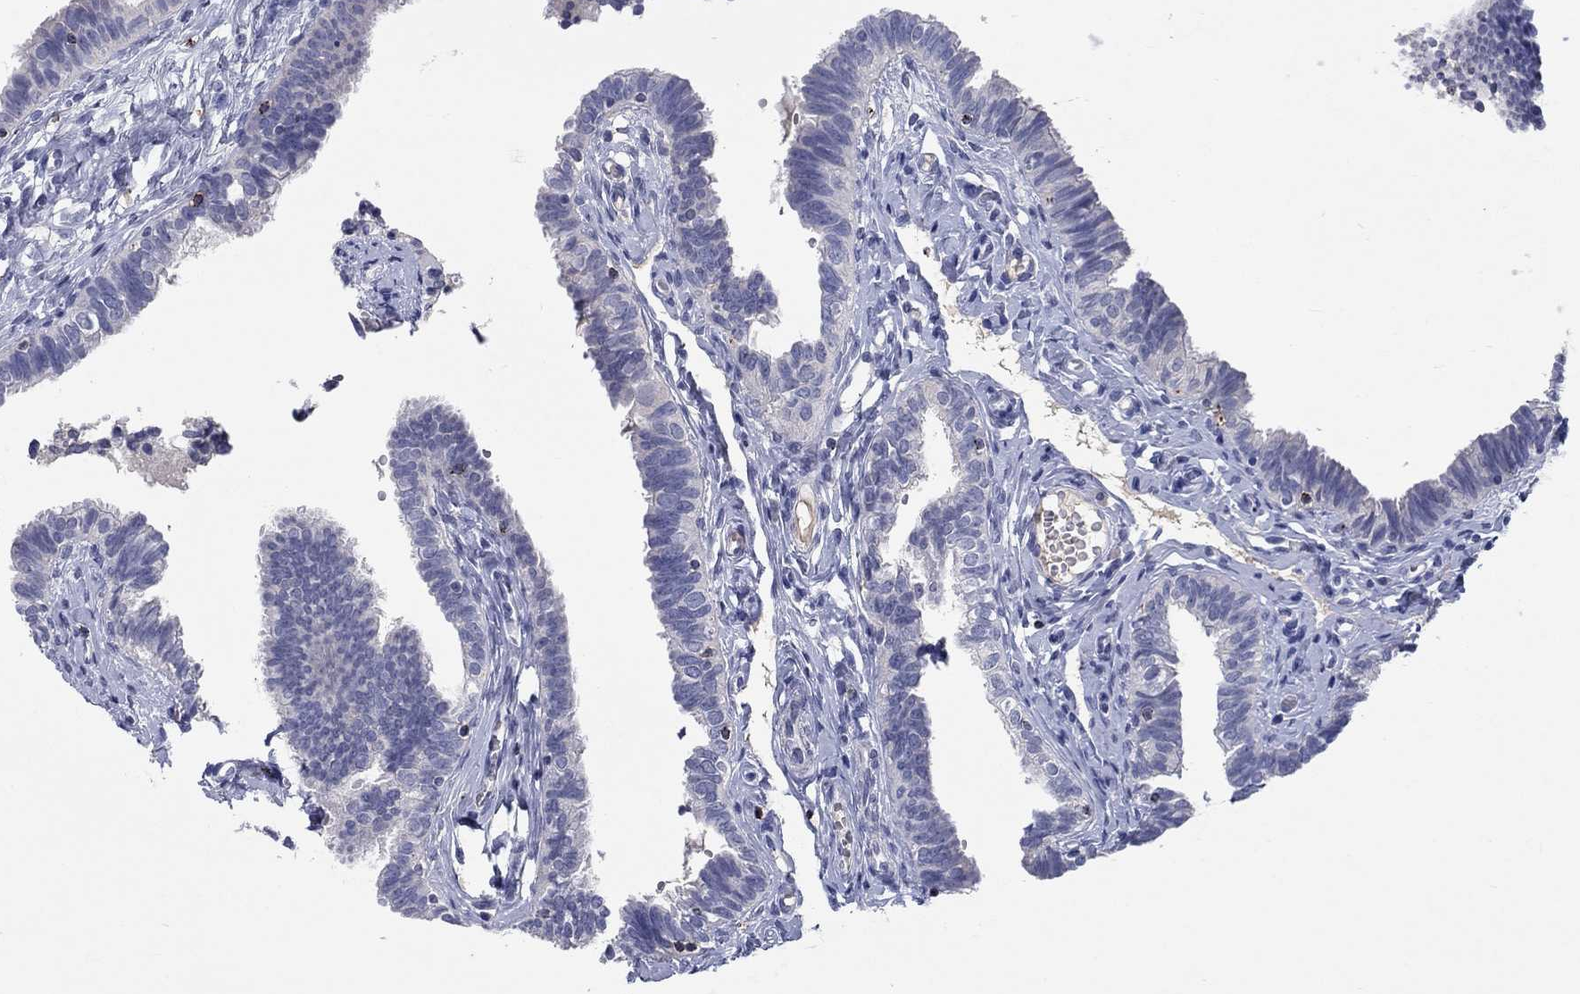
{"staining": {"intensity": "negative", "quantity": "none", "location": "none"}, "tissue": "fallopian tube", "cell_type": "Glandular cells", "image_type": "normal", "snomed": [{"axis": "morphology", "description": "Normal tissue, NOS"}, {"axis": "topography", "description": "Fallopian tube"}], "caption": "This photomicrograph is of benign fallopian tube stained with immunohistochemistry (IHC) to label a protein in brown with the nuclei are counter-stained blue. There is no expression in glandular cells.", "gene": "GZMA", "patient": {"sex": "female", "age": 47}}